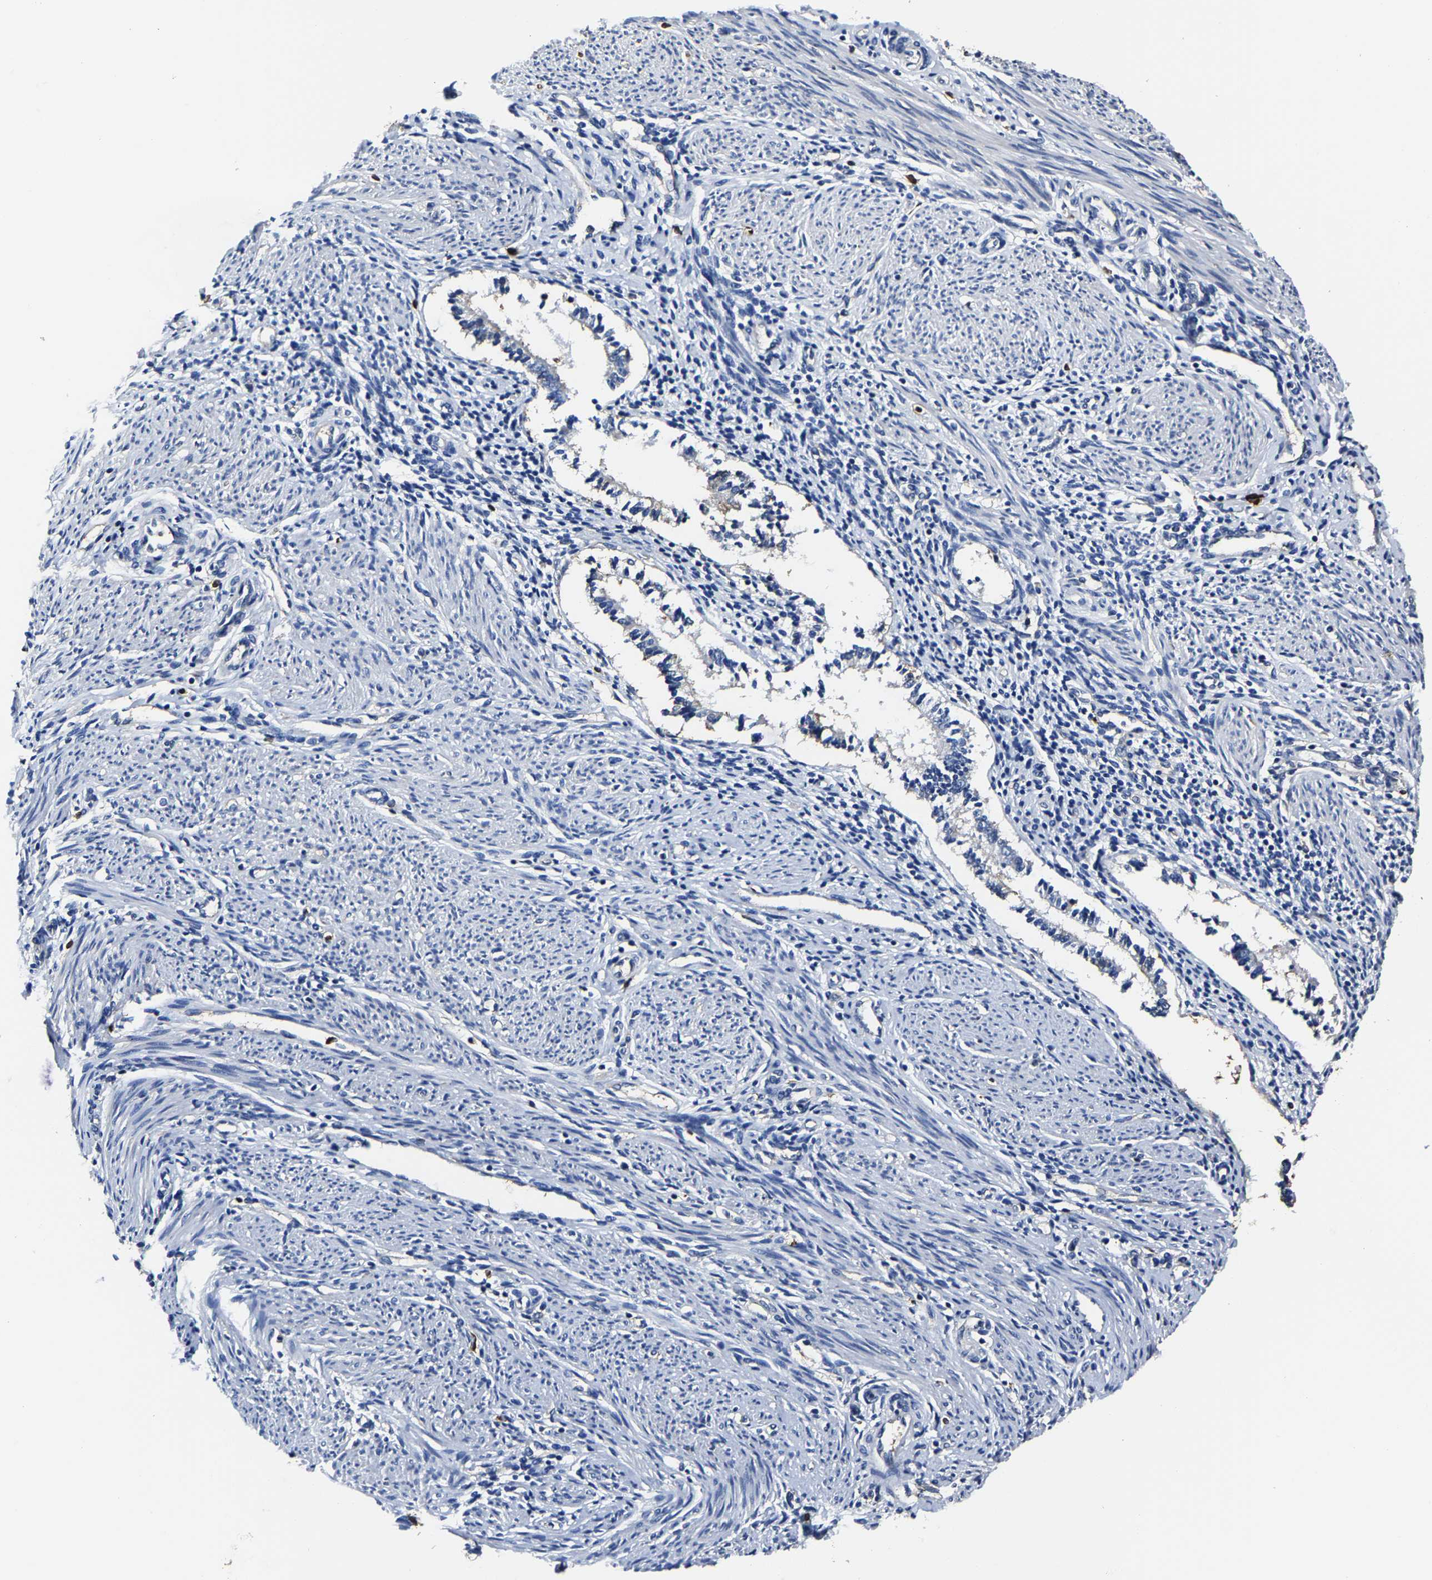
{"staining": {"intensity": "negative", "quantity": "none", "location": "none"}, "tissue": "endometrium", "cell_type": "Cells in endometrial stroma", "image_type": "normal", "snomed": [{"axis": "morphology", "description": "Normal tissue, NOS"}, {"axis": "topography", "description": "Endometrium"}], "caption": "The immunohistochemistry image has no significant positivity in cells in endometrial stroma of endometrium.", "gene": "TRAF6", "patient": {"sex": "female", "age": 42}}